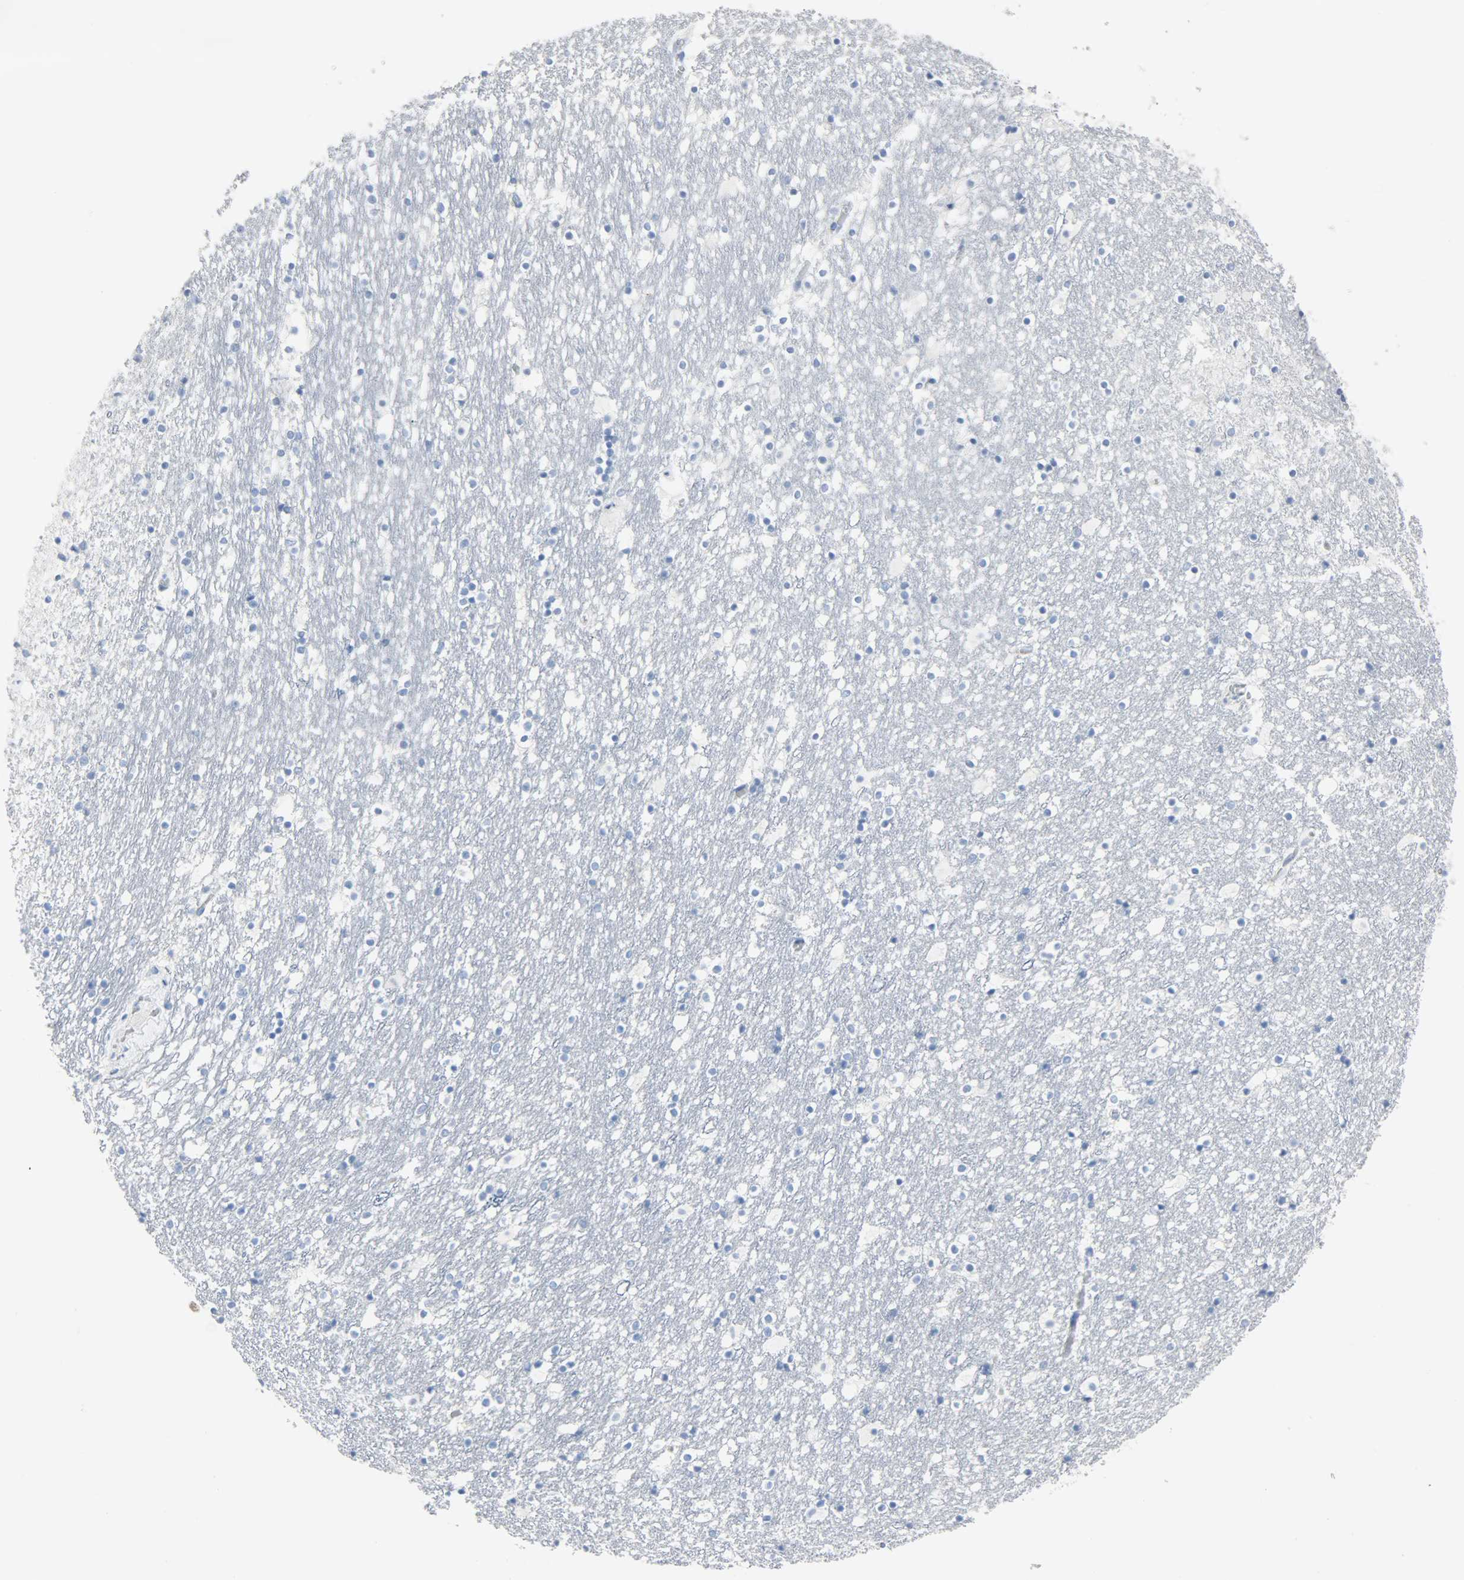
{"staining": {"intensity": "negative", "quantity": "none", "location": "none"}, "tissue": "caudate", "cell_type": "Glial cells", "image_type": "normal", "snomed": [{"axis": "morphology", "description": "Normal tissue, NOS"}, {"axis": "topography", "description": "Lateral ventricle wall"}], "caption": "The IHC photomicrograph has no significant positivity in glial cells of caudate.", "gene": "HELLS", "patient": {"sex": "male", "age": 45}}